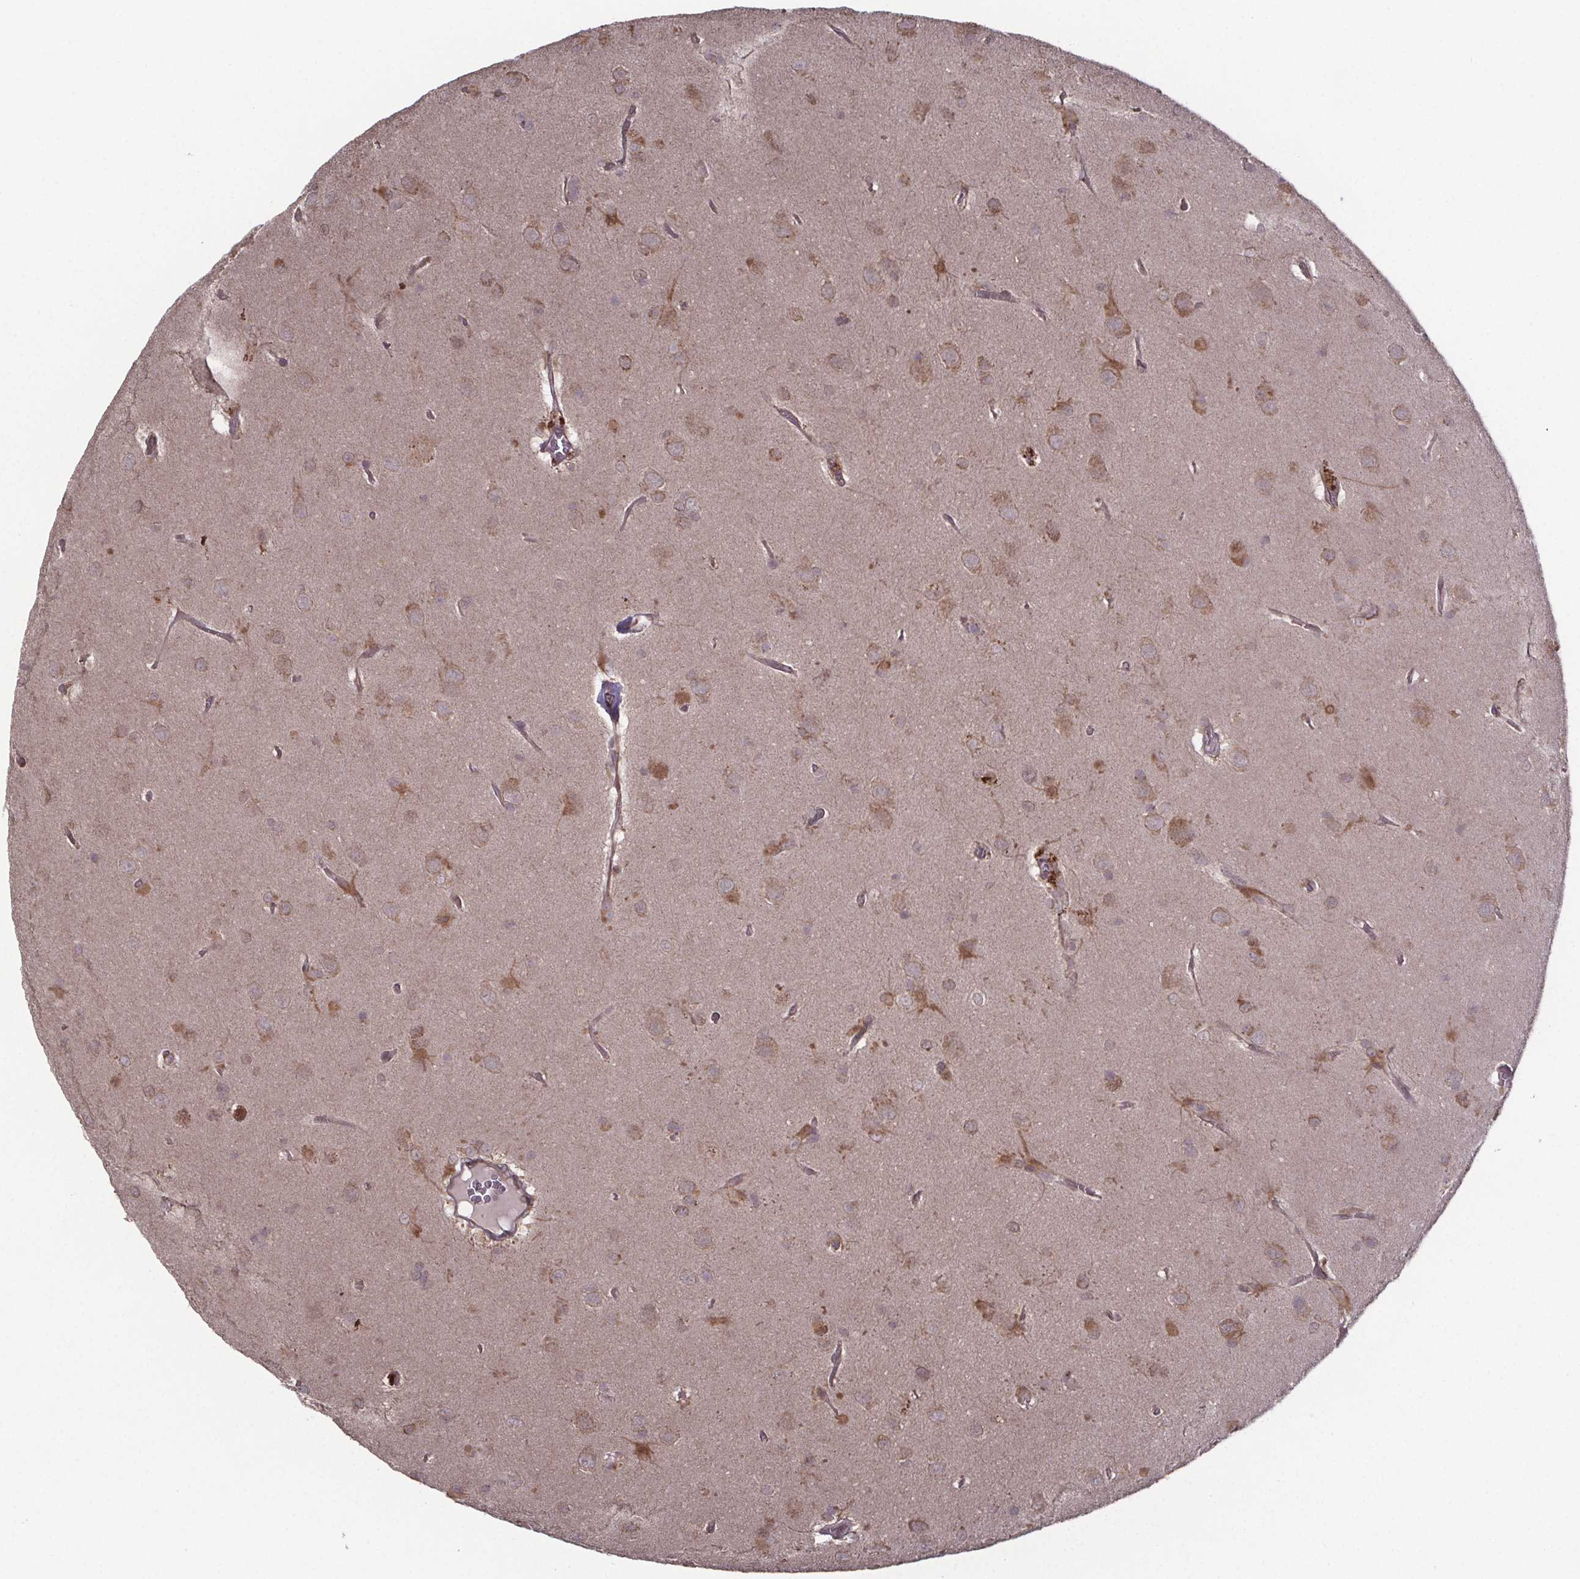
{"staining": {"intensity": "moderate", "quantity": ">75%", "location": "cytoplasmic/membranous"}, "tissue": "glioma", "cell_type": "Tumor cells", "image_type": "cancer", "snomed": [{"axis": "morphology", "description": "Glioma, malignant, Low grade"}, {"axis": "topography", "description": "Brain"}], "caption": "This micrograph exhibits glioma stained with IHC to label a protein in brown. The cytoplasmic/membranous of tumor cells show moderate positivity for the protein. Nuclei are counter-stained blue.", "gene": "SAT1", "patient": {"sex": "male", "age": 58}}